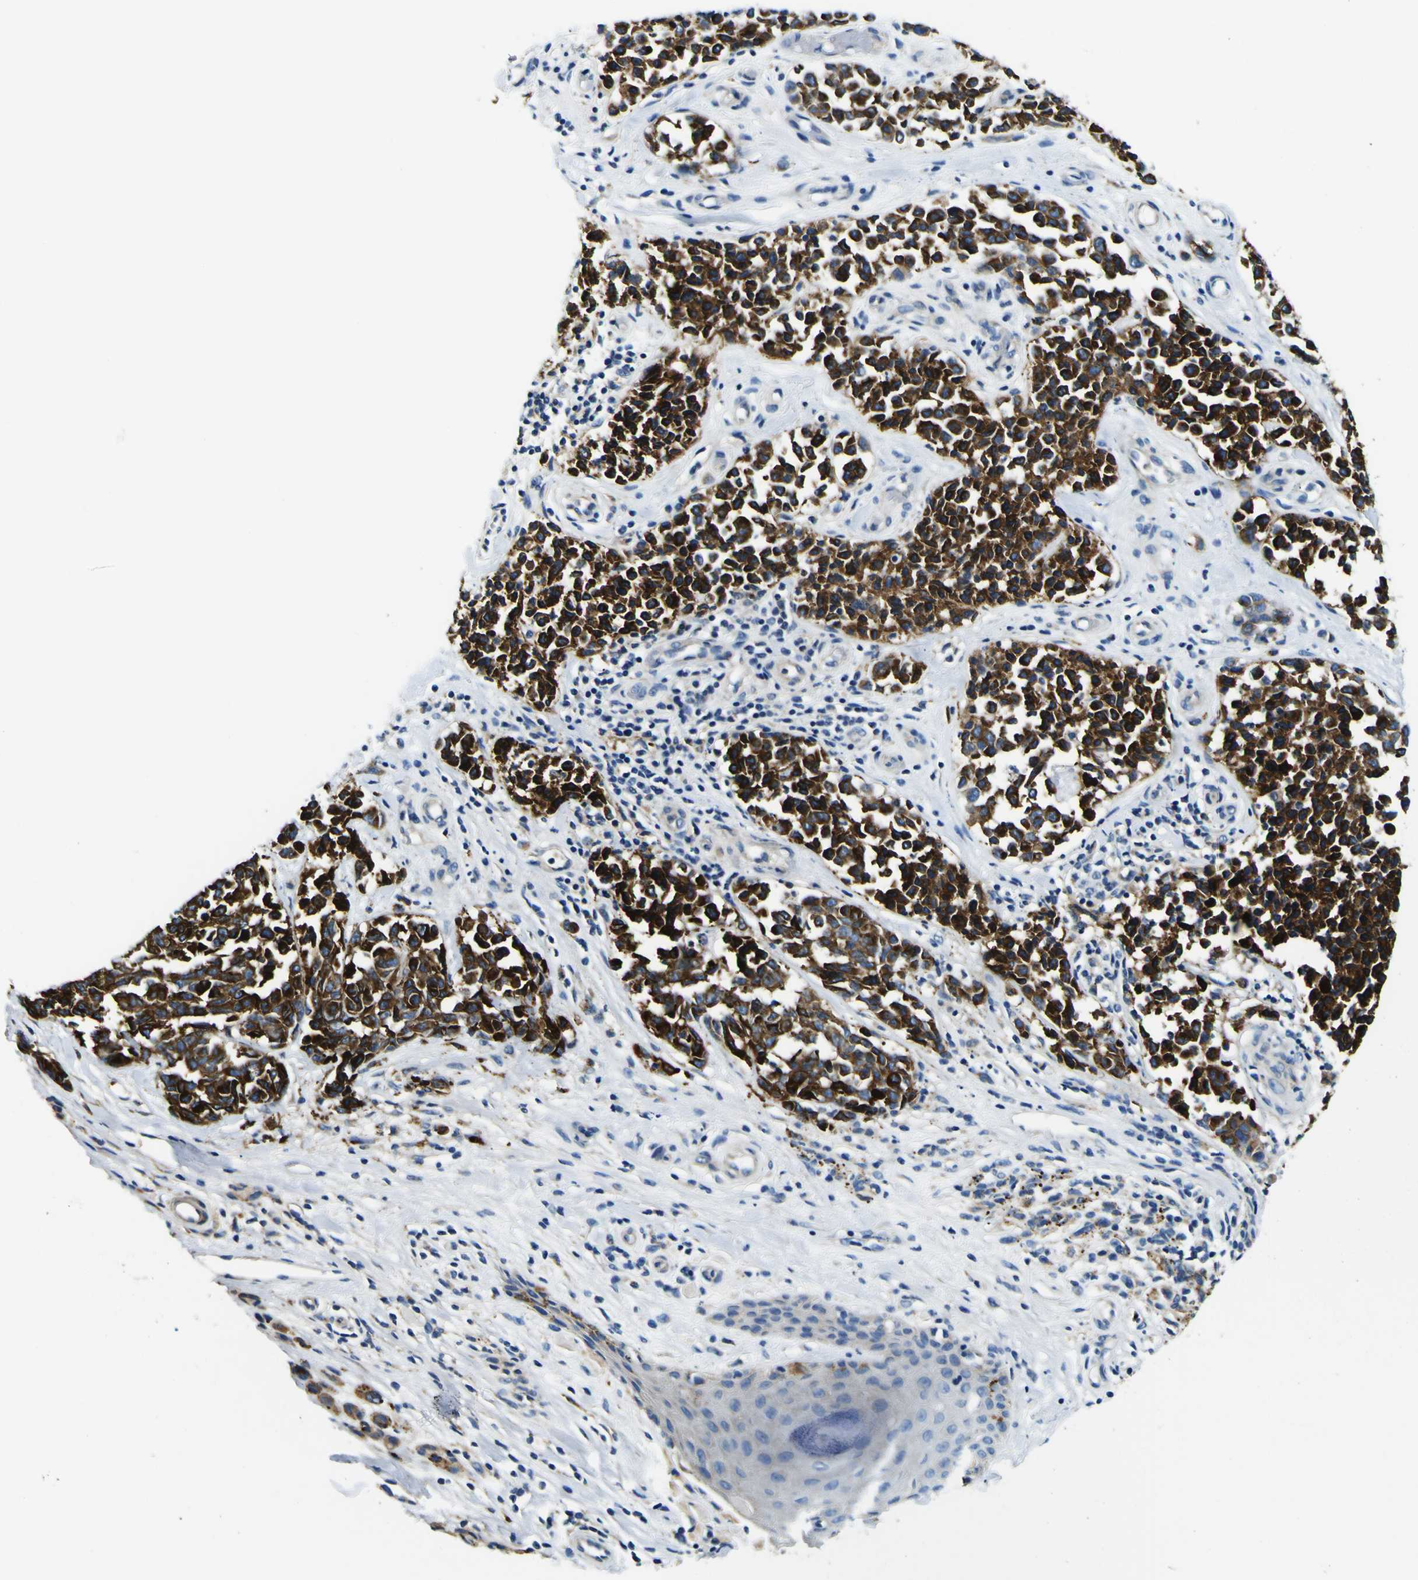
{"staining": {"intensity": "strong", "quantity": ">75%", "location": "cytoplasmic/membranous"}, "tissue": "melanoma", "cell_type": "Tumor cells", "image_type": "cancer", "snomed": [{"axis": "morphology", "description": "Malignant melanoma, NOS"}, {"axis": "topography", "description": "Skin"}], "caption": "This micrograph displays malignant melanoma stained with immunohistochemistry to label a protein in brown. The cytoplasmic/membranous of tumor cells show strong positivity for the protein. Nuclei are counter-stained blue.", "gene": "CLSTN1", "patient": {"sex": "female", "age": 64}}